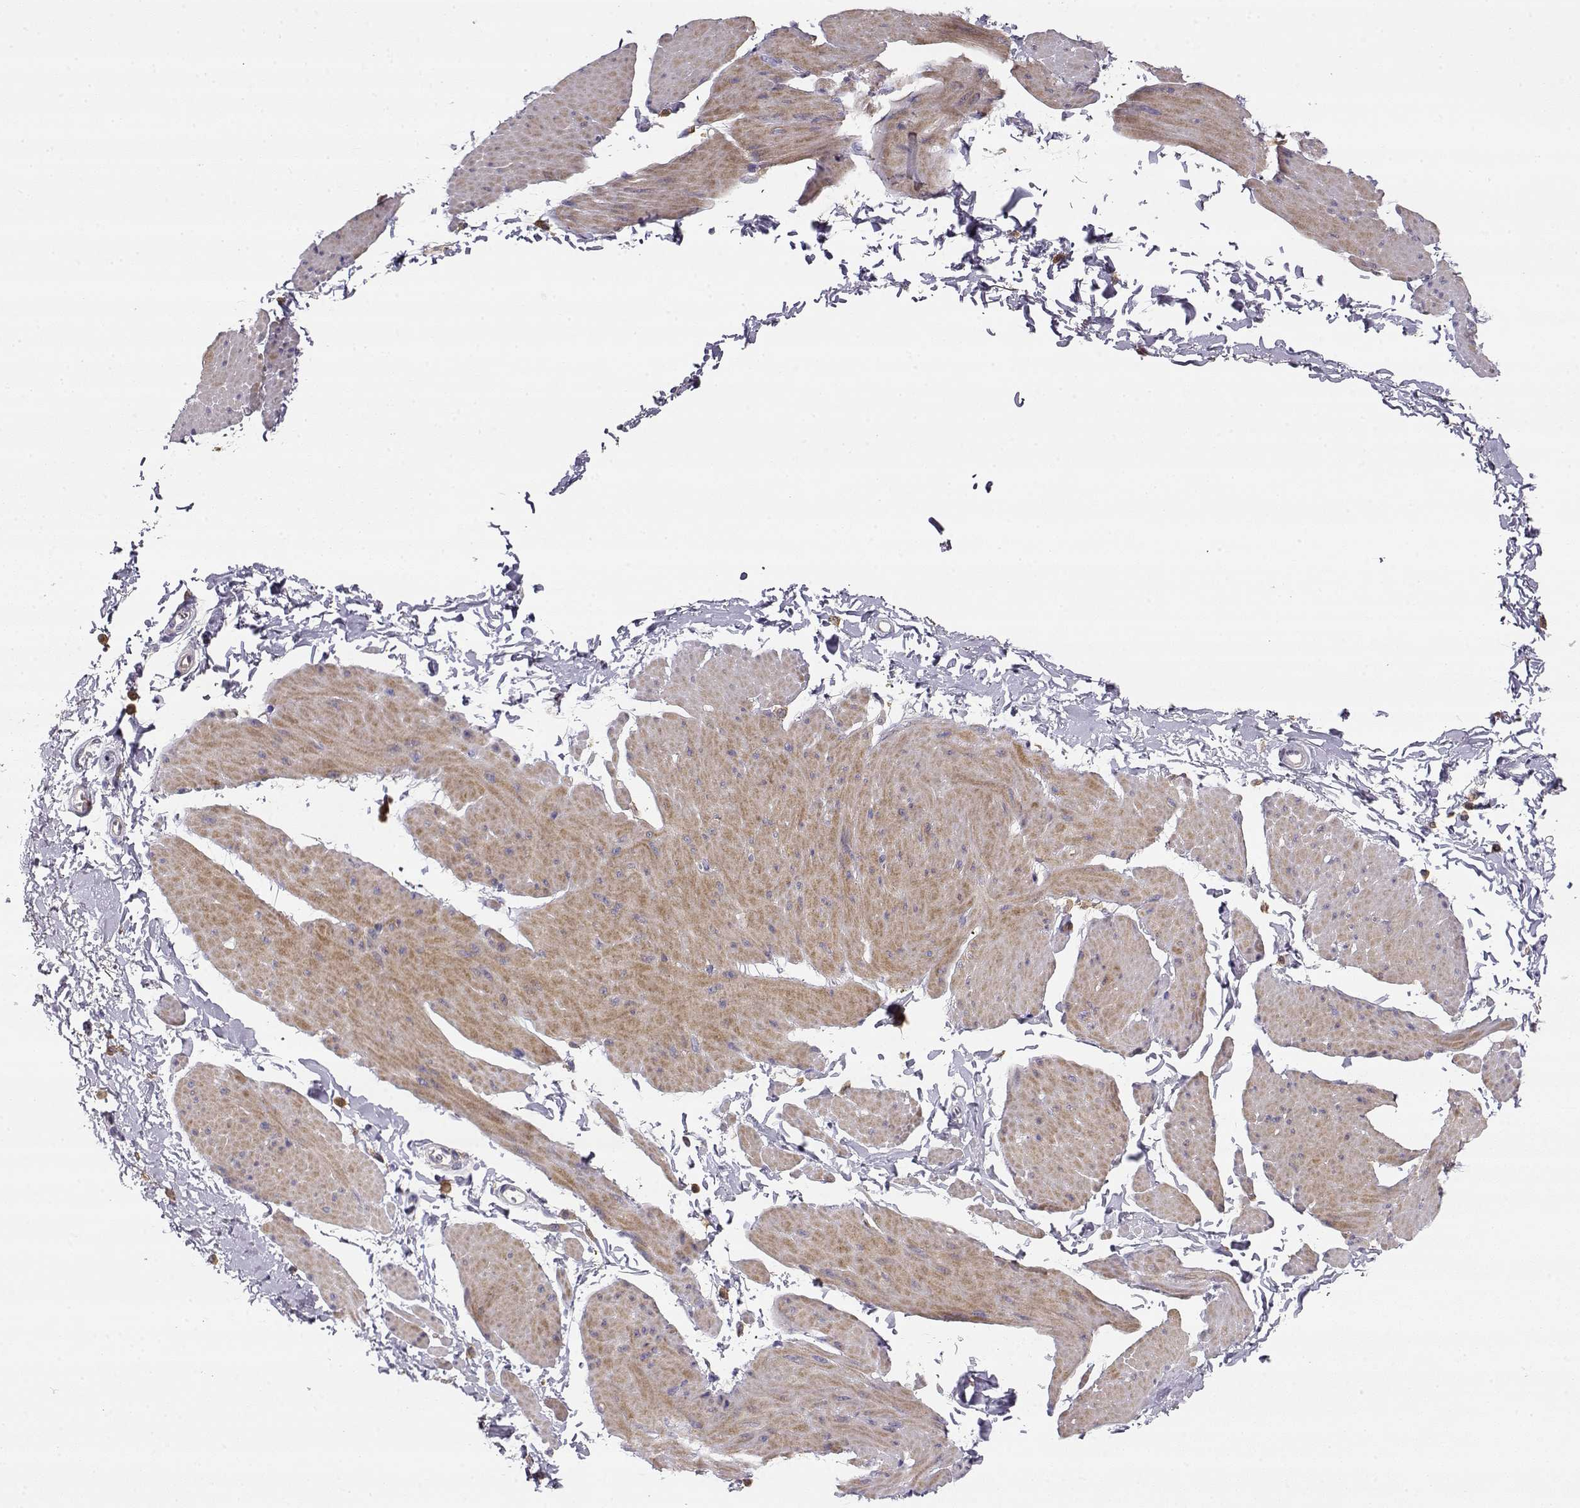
{"staining": {"intensity": "moderate", "quantity": "25%-75%", "location": "cytoplasmic/membranous"}, "tissue": "smooth muscle", "cell_type": "Smooth muscle cells", "image_type": "normal", "snomed": [{"axis": "morphology", "description": "Normal tissue, NOS"}, {"axis": "topography", "description": "Adipose tissue"}, {"axis": "topography", "description": "Smooth muscle"}, {"axis": "topography", "description": "Peripheral nerve tissue"}], "caption": "Immunohistochemistry micrograph of benign smooth muscle: human smooth muscle stained using IHC shows medium levels of moderate protein expression localized specifically in the cytoplasmic/membranous of smooth muscle cells, appearing as a cytoplasmic/membranous brown color.", "gene": "VAV1", "patient": {"sex": "male", "age": 83}}